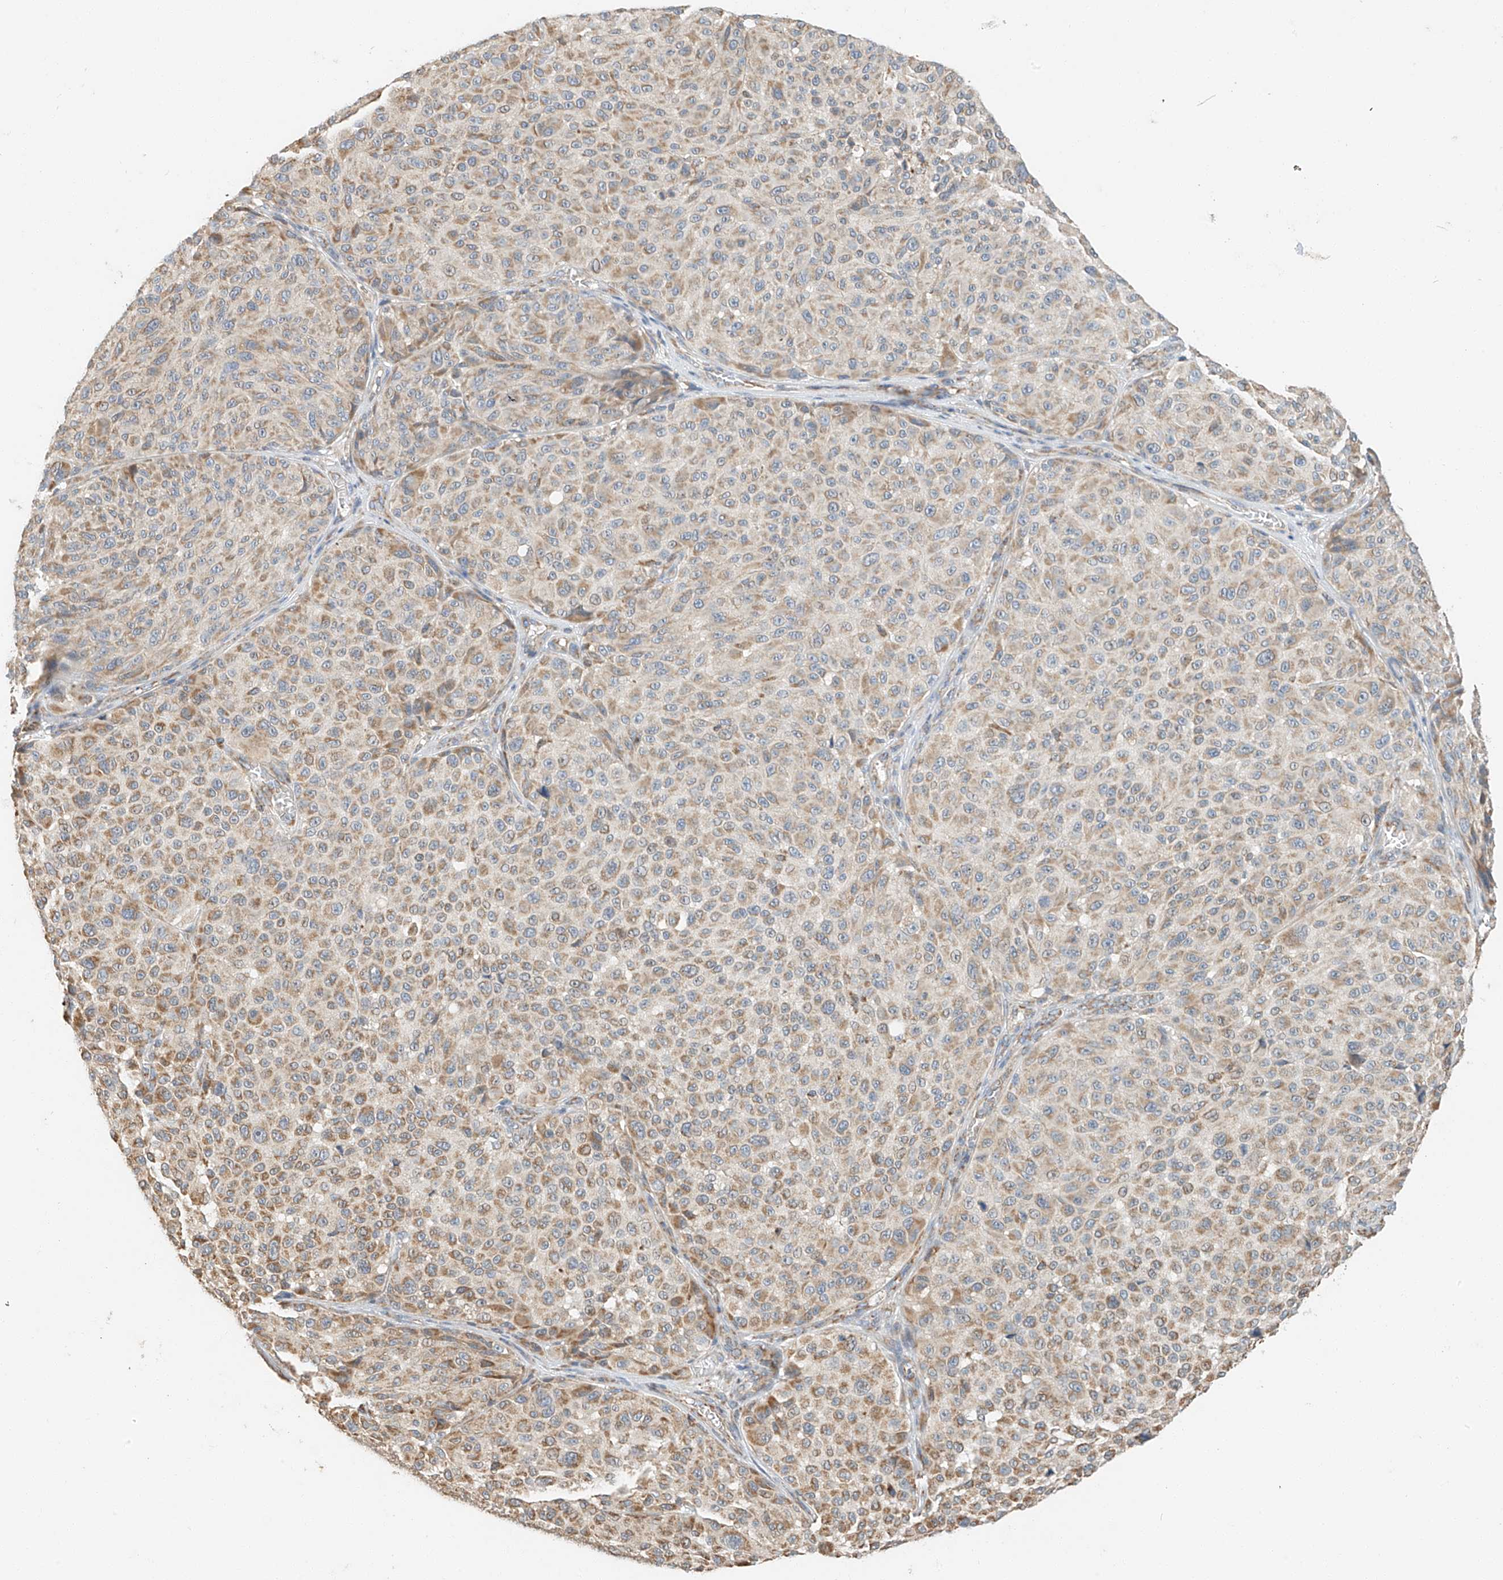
{"staining": {"intensity": "moderate", "quantity": "25%-75%", "location": "cytoplasmic/membranous"}, "tissue": "melanoma", "cell_type": "Tumor cells", "image_type": "cancer", "snomed": [{"axis": "morphology", "description": "Malignant melanoma, NOS"}, {"axis": "topography", "description": "Skin"}], "caption": "Immunohistochemistry (DAB (3,3'-diaminobenzidine)) staining of malignant melanoma demonstrates moderate cytoplasmic/membranous protein expression in approximately 25%-75% of tumor cells.", "gene": "YIPF7", "patient": {"sex": "male", "age": 83}}